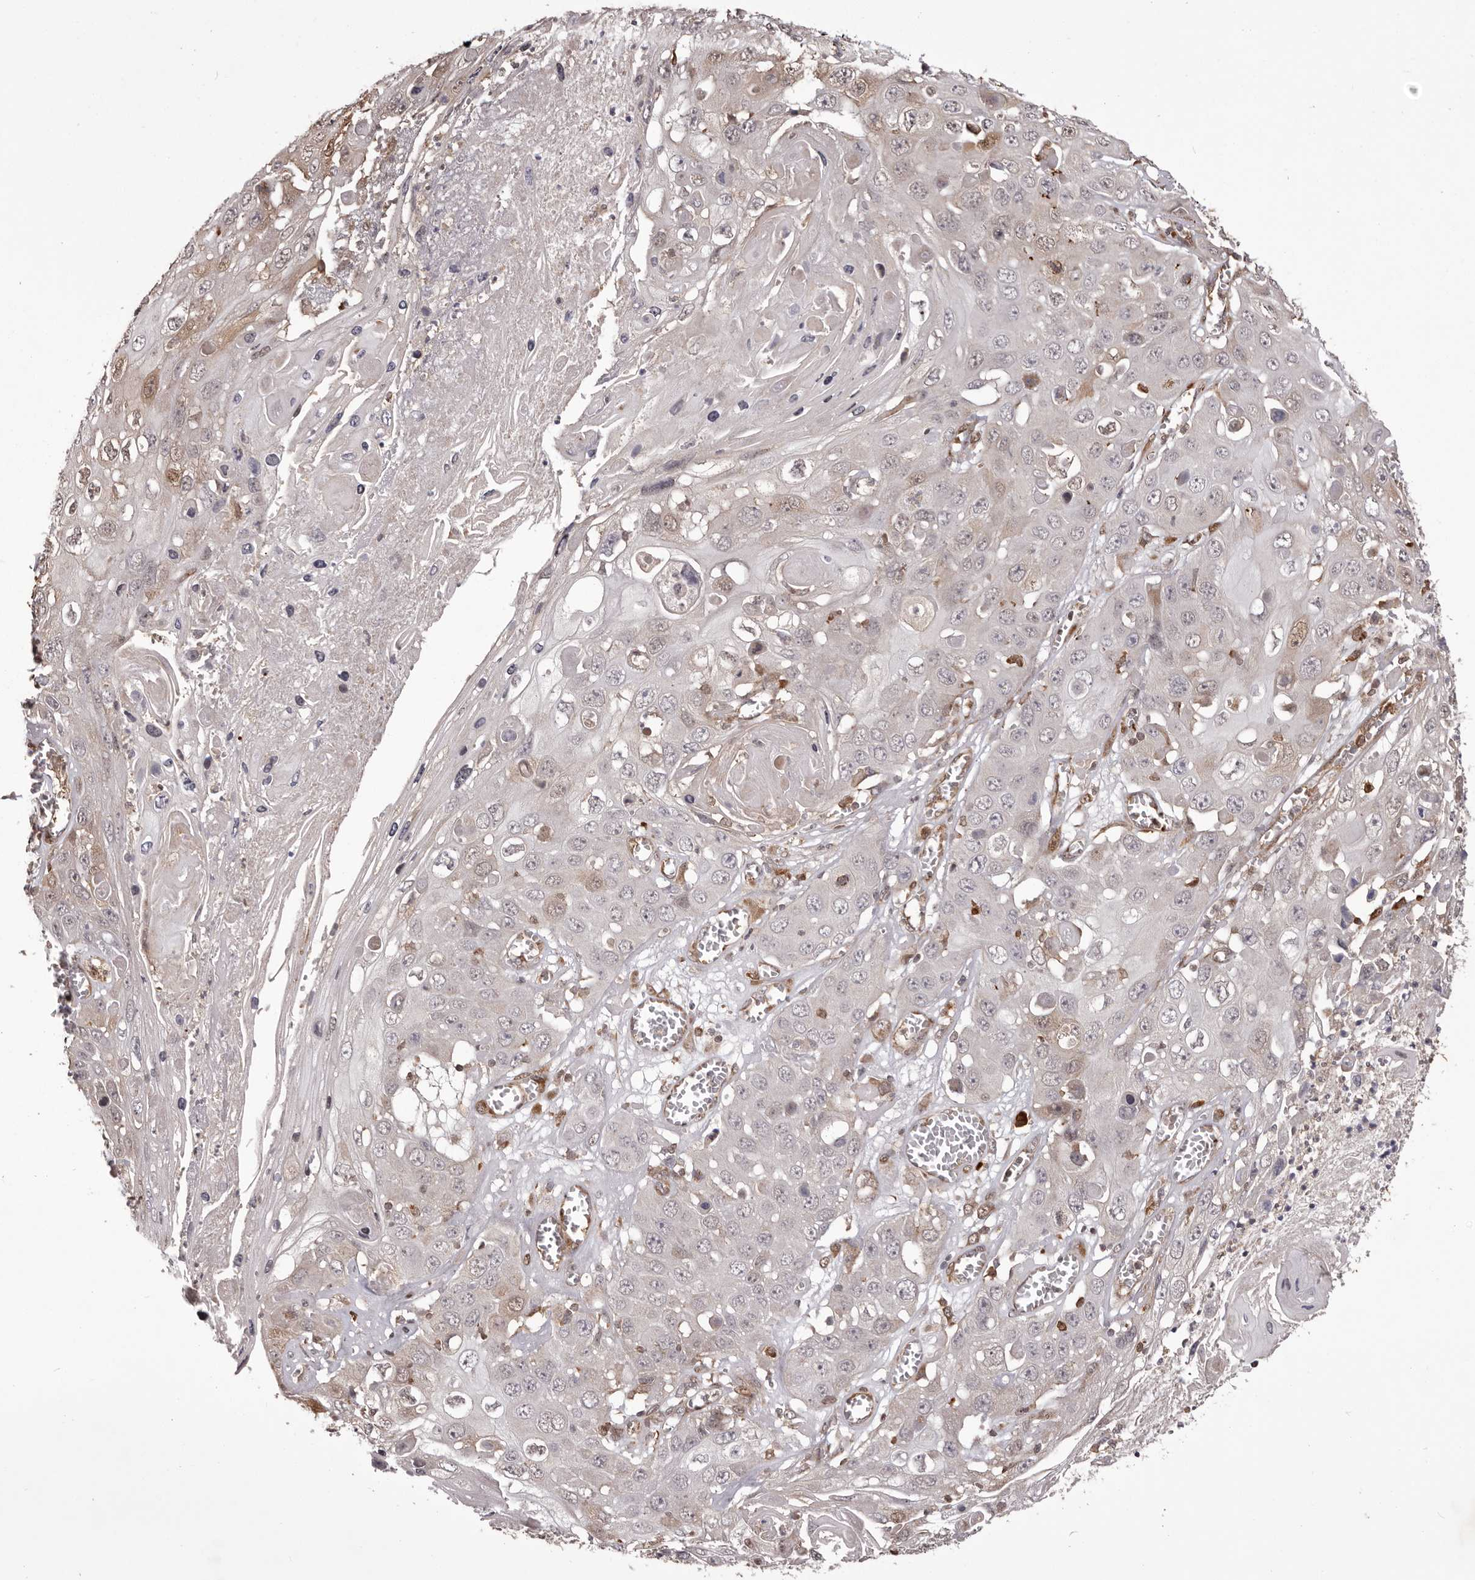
{"staining": {"intensity": "moderate", "quantity": "<25%", "location": "cytoplasmic/membranous"}, "tissue": "skin cancer", "cell_type": "Tumor cells", "image_type": "cancer", "snomed": [{"axis": "morphology", "description": "Squamous cell carcinoma, NOS"}, {"axis": "topography", "description": "Skin"}], "caption": "This photomicrograph reveals immunohistochemistry staining of squamous cell carcinoma (skin), with low moderate cytoplasmic/membranous expression in about <25% of tumor cells.", "gene": "GFOD1", "patient": {"sex": "male", "age": 55}}